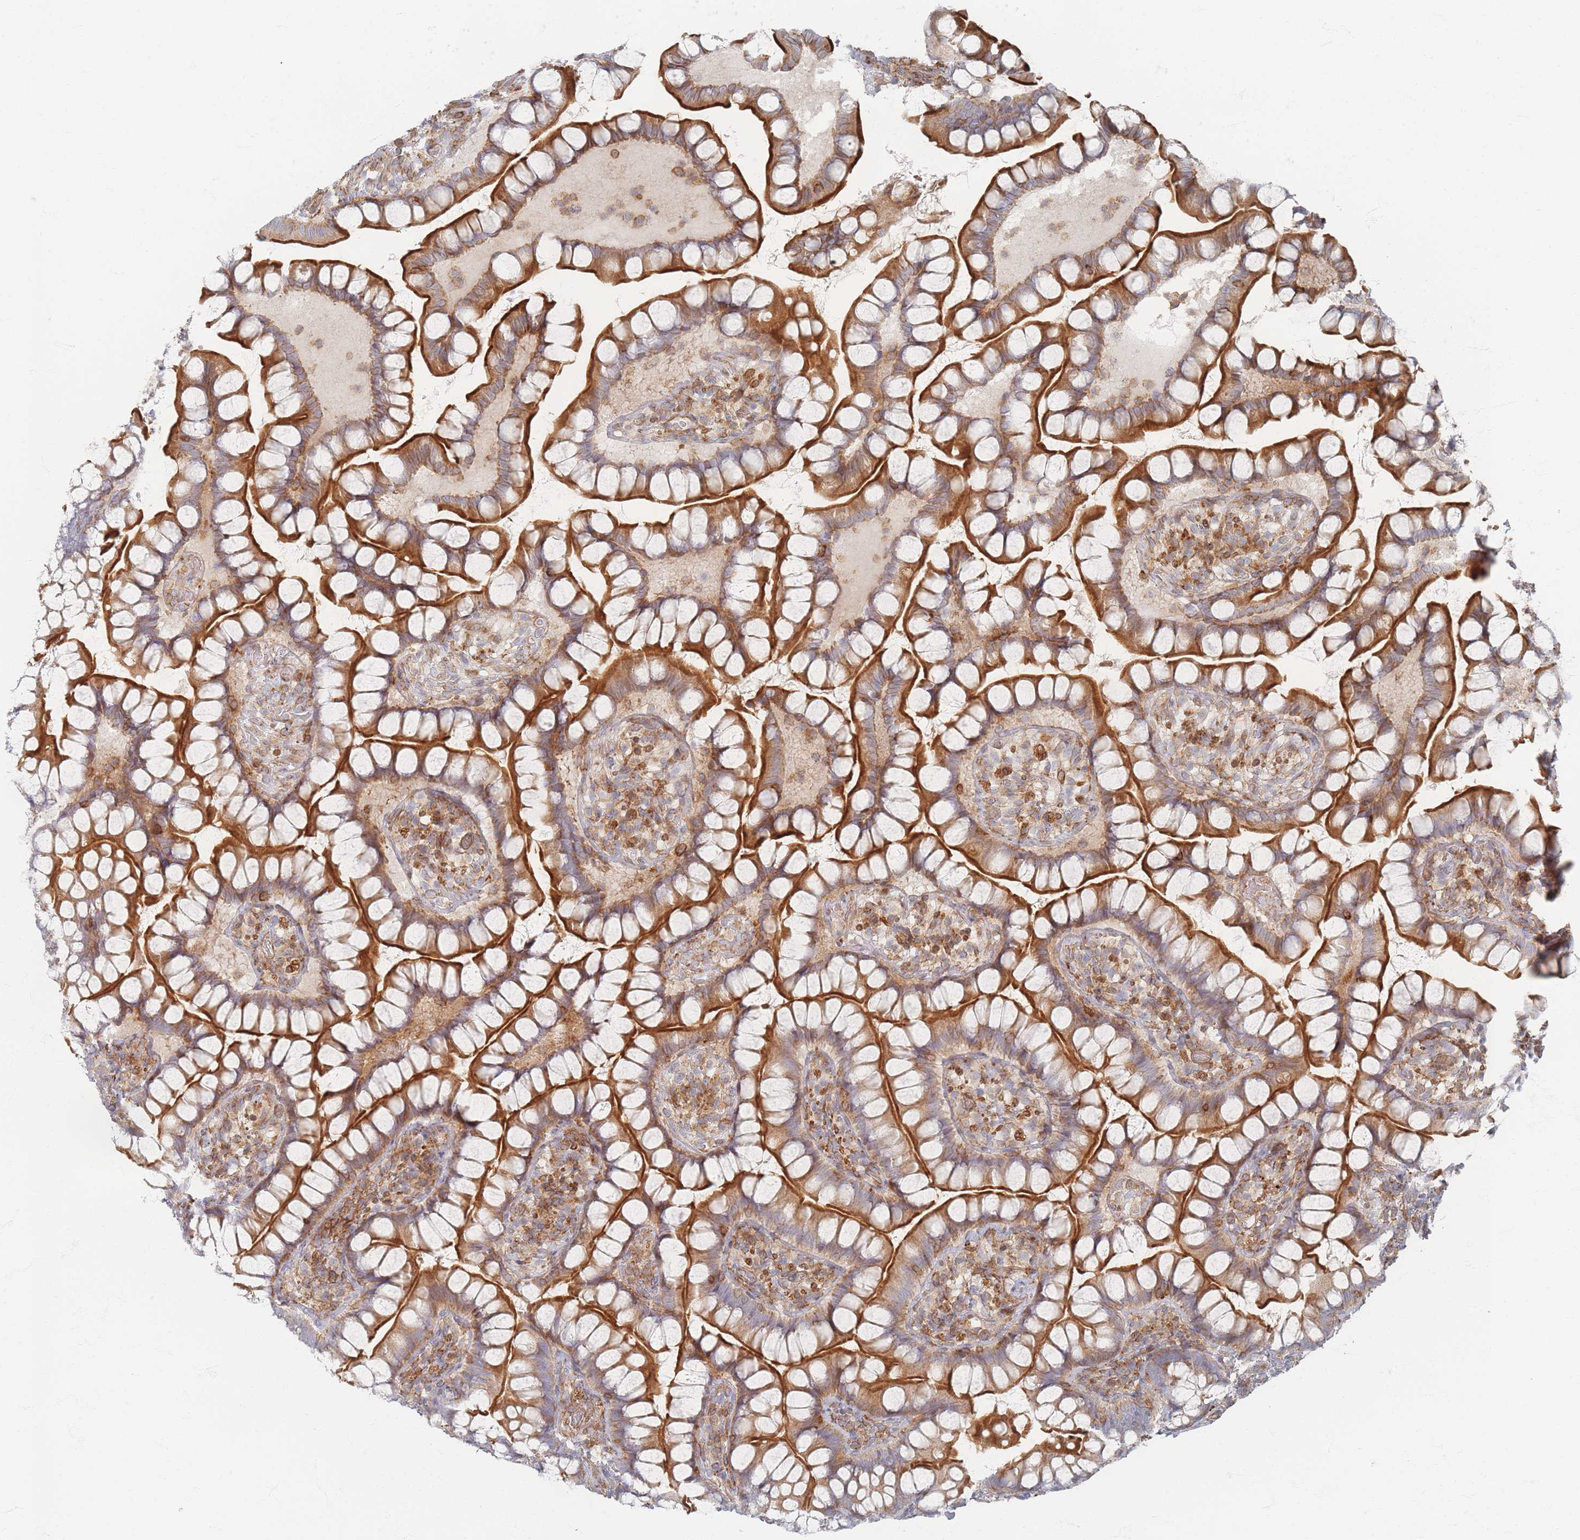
{"staining": {"intensity": "strong", "quantity": ">75%", "location": "cytoplasmic/membranous"}, "tissue": "small intestine", "cell_type": "Glandular cells", "image_type": "normal", "snomed": [{"axis": "morphology", "description": "Normal tissue, NOS"}, {"axis": "topography", "description": "Small intestine"}], "caption": "Immunohistochemical staining of normal small intestine demonstrates high levels of strong cytoplasmic/membranous expression in about >75% of glandular cells.", "gene": "ZKSCAN7", "patient": {"sex": "male", "age": 70}}